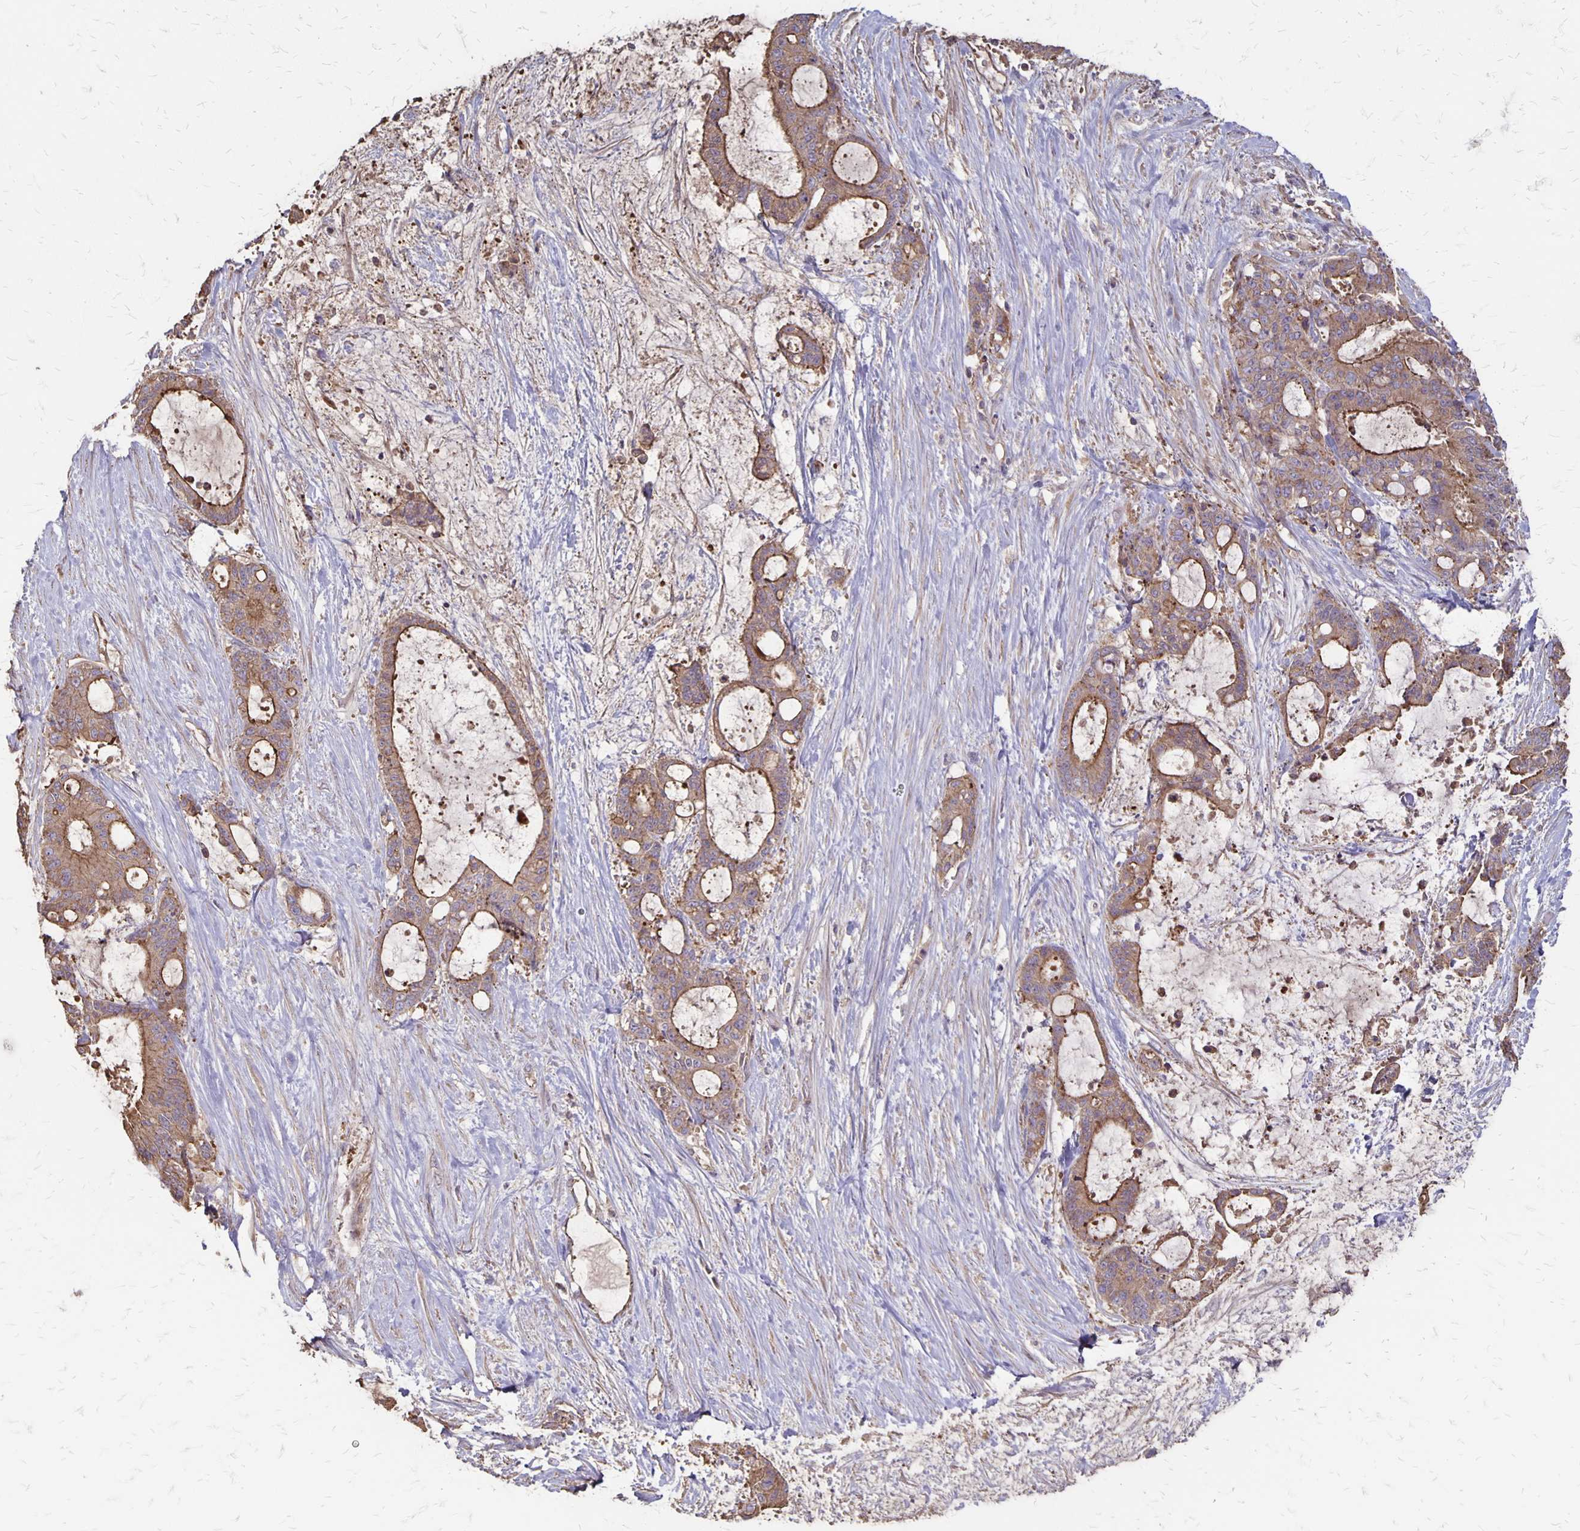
{"staining": {"intensity": "moderate", "quantity": "25%-75%", "location": "cytoplasmic/membranous"}, "tissue": "liver cancer", "cell_type": "Tumor cells", "image_type": "cancer", "snomed": [{"axis": "morphology", "description": "Normal tissue, NOS"}, {"axis": "morphology", "description": "Cholangiocarcinoma"}, {"axis": "topography", "description": "Liver"}, {"axis": "topography", "description": "Peripheral nerve tissue"}], "caption": "Immunohistochemical staining of liver cholangiocarcinoma demonstrates medium levels of moderate cytoplasmic/membranous protein expression in approximately 25%-75% of tumor cells. The staining was performed using DAB to visualize the protein expression in brown, while the nuclei were stained in blue with hematoxylin (Magnification: 20x).", "gene": "PROM2", "patient": {"sex": "female", "age": 73}}